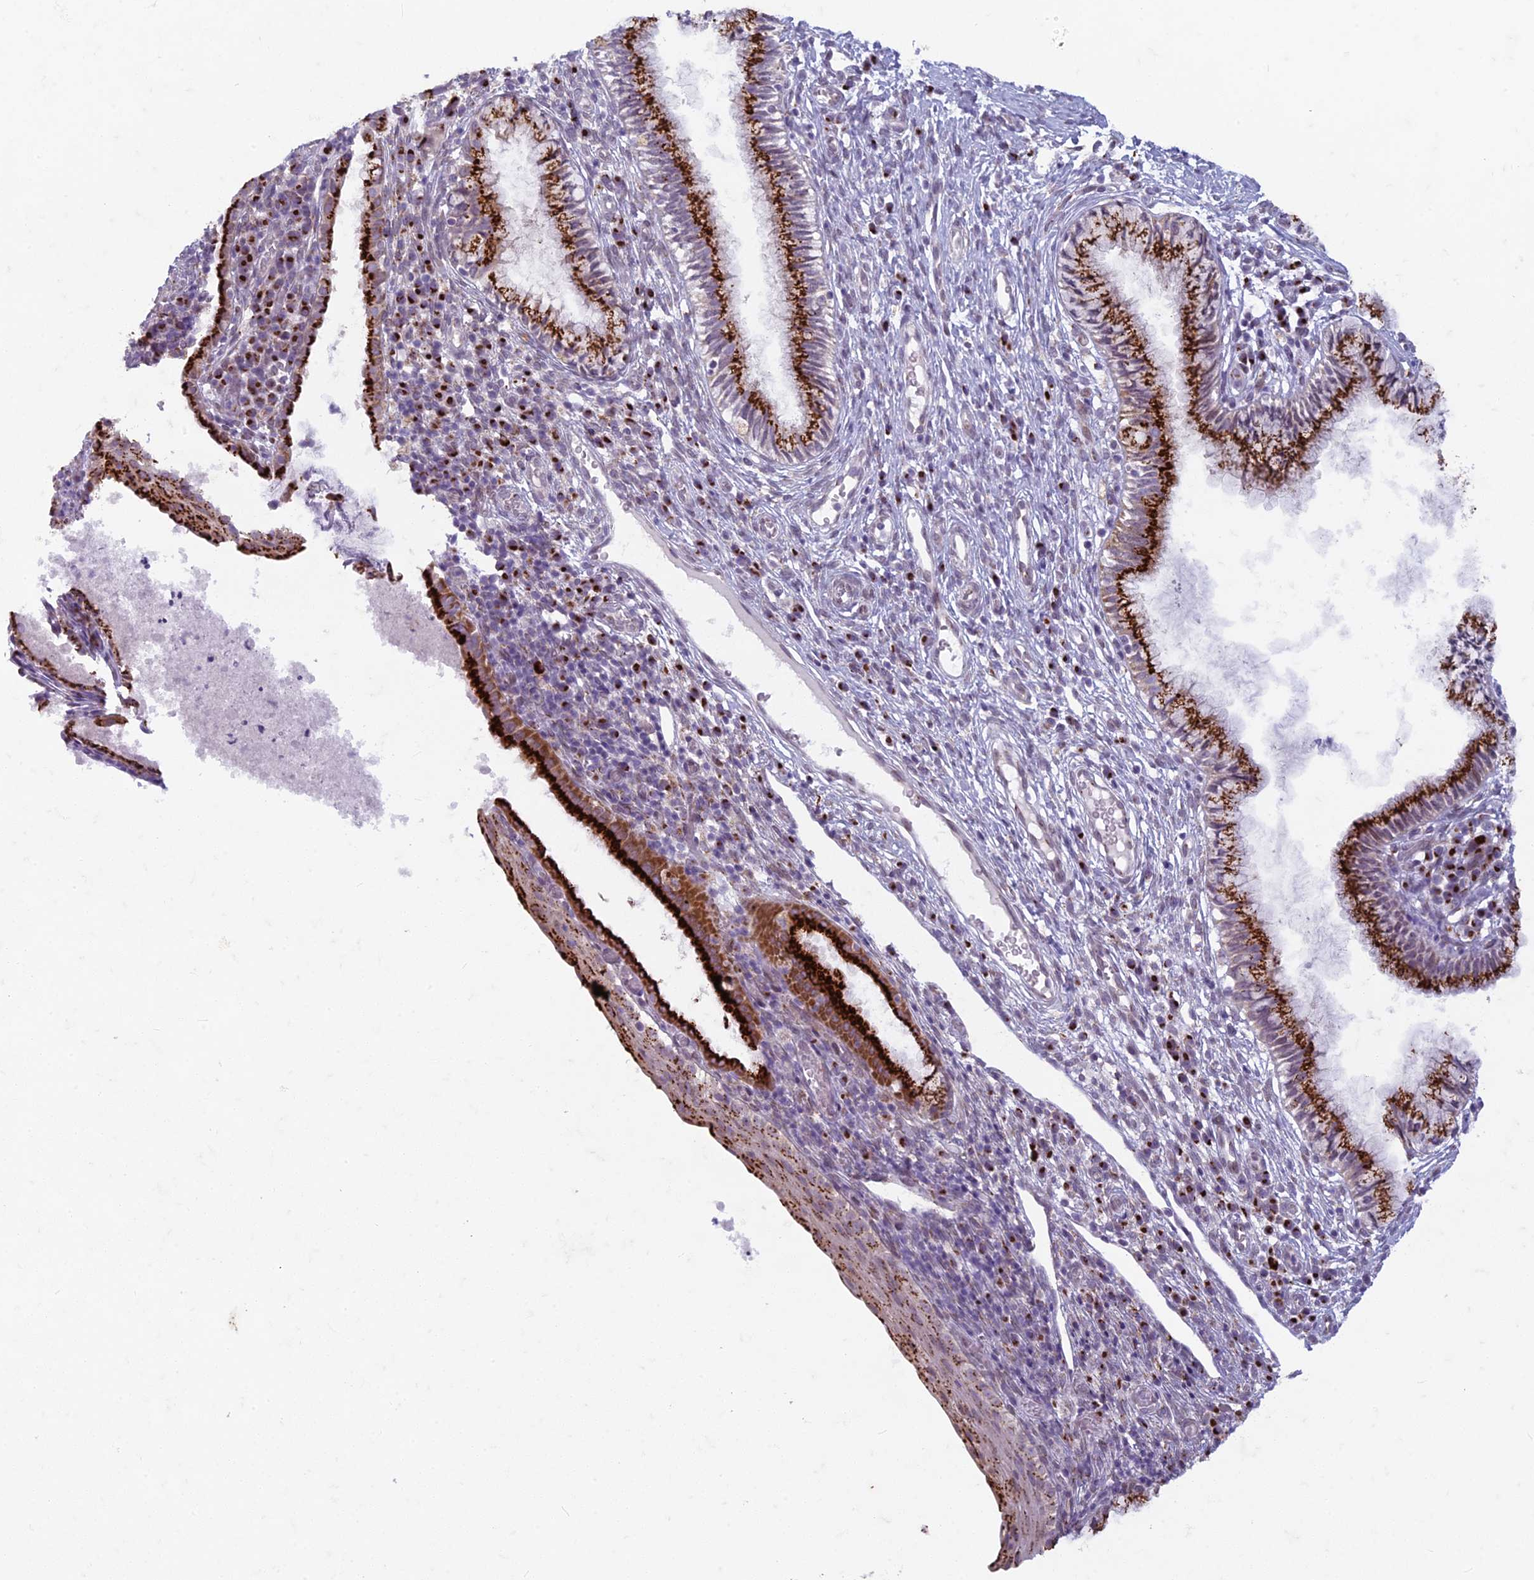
{"staining": {"intensity": "strong", "quantity": ">75%", "location": "cytoplasmic/membranous"}, "tissue": "cervix", "cell_type": "Glandular cells", "image_type": "normal", "snomed": [{"axis": "morphology", "description": "Normal tissue, NOS"}, {"axis": "topography", "description": "Cervix"}], "caption": "The micrograph exhibits staining of benign cervix, revealing strong cytoplasmic/membranous protein expression (brown color) within glandular cells. The staining was performed using DAB, with brown indicating positive protein expression. Nuclei are stained blue with hematoxylin.", "gene": "FAM3C", "patient": {"sex": "female", "age": 27}}